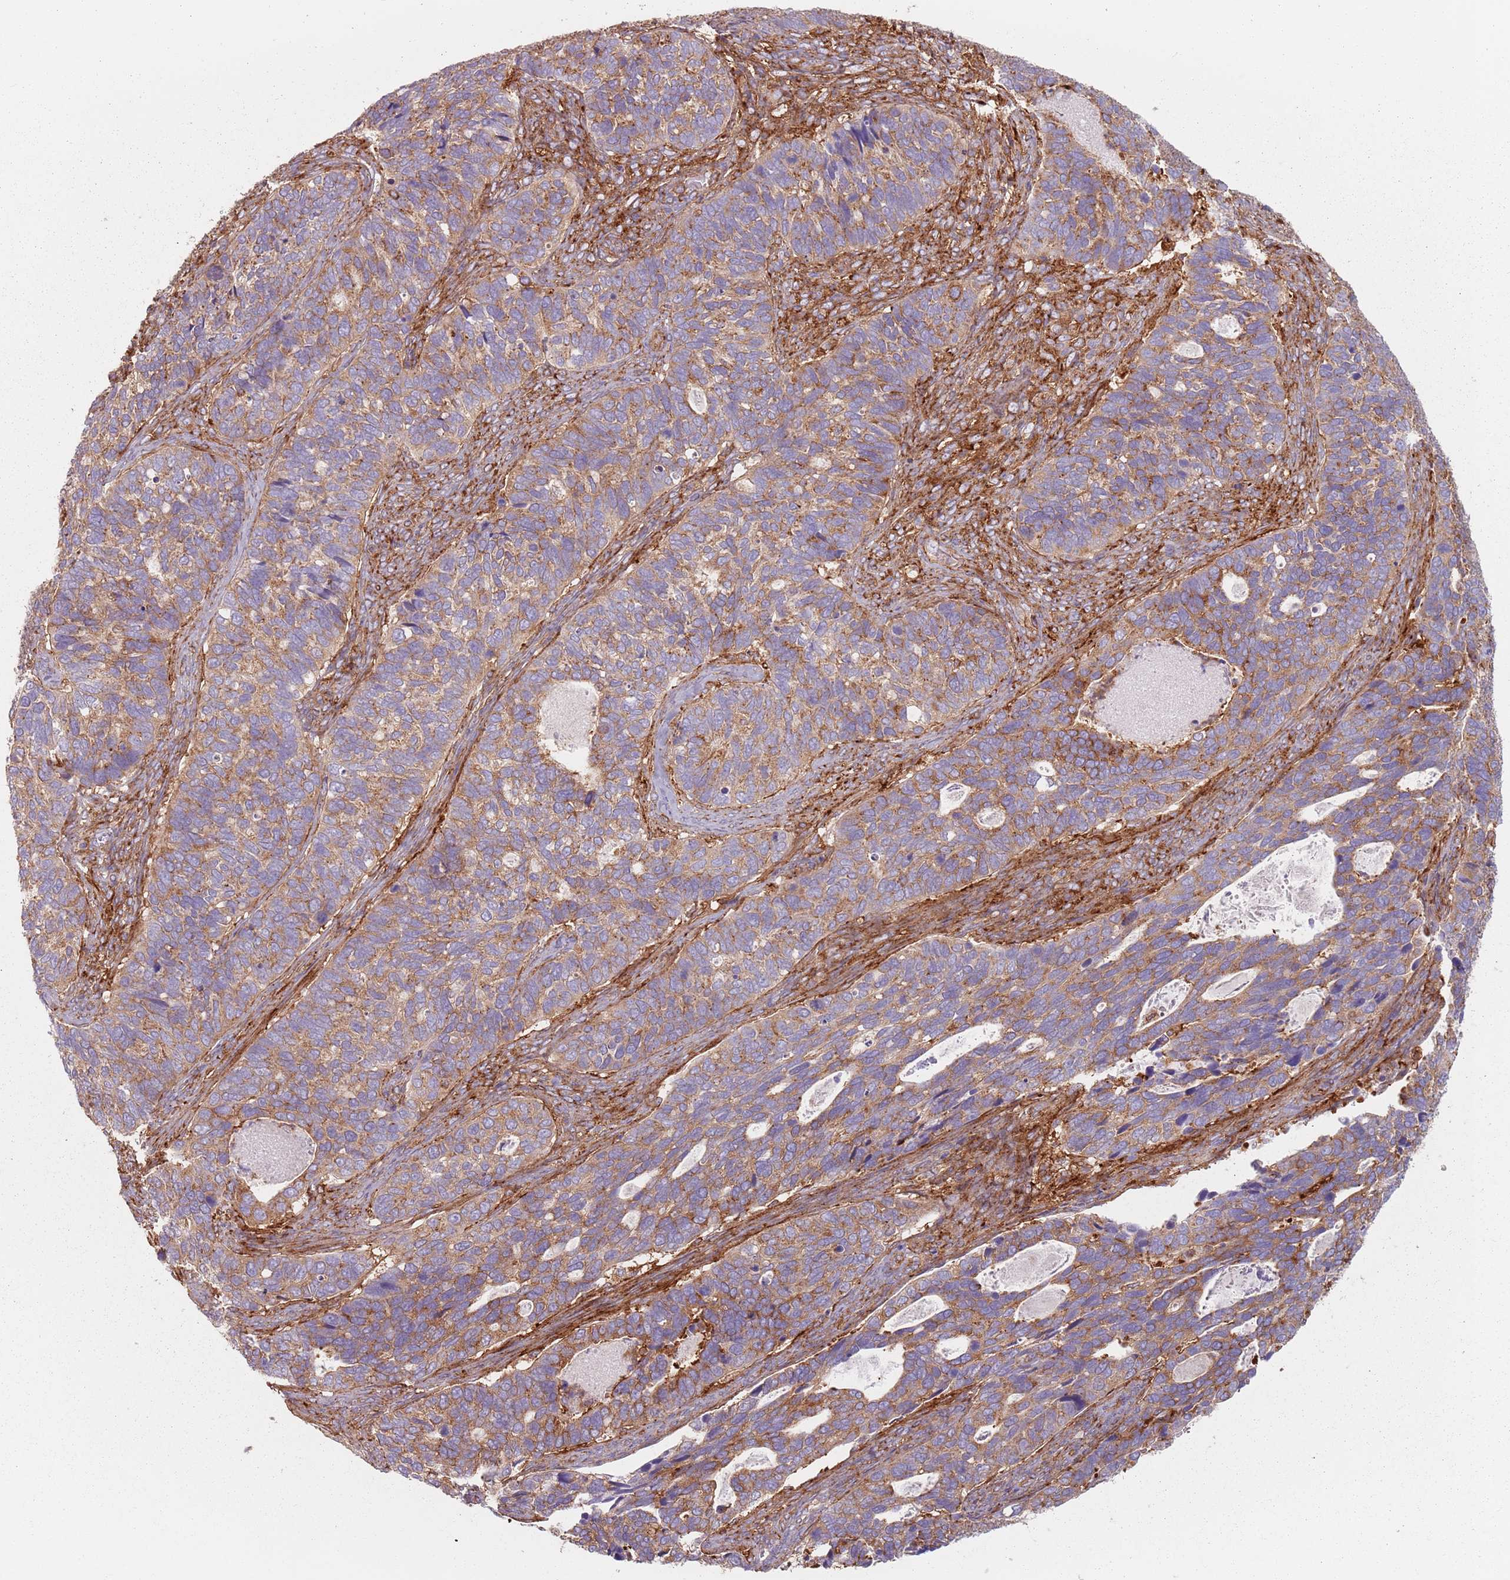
{"staining": {"intensity": "moderate", "quantity": ">75%", "location": "cytoplasmic/membranous"}, "tissue": "cervical cancer", "cell_type": "Tumor cells", "image_type": "cancer", "snomed": [{"axis": "morphology", "description": "Squamous cell carcinoma, NOS"}, {"axis": "topography", "description": "Cervix"}], "caption": "Cervical cancer (squamous cell carcinoma) was stained to show a protein in brown. There is medium levels of moderate cytoplasmic/membranous expression in about >75% of tumor cells. Immunohistochemistry stains the protein in brown and the nuclei are stained blue.", "gene": "TPD52L2", "patient": {"sex": "female", "age": 38}}